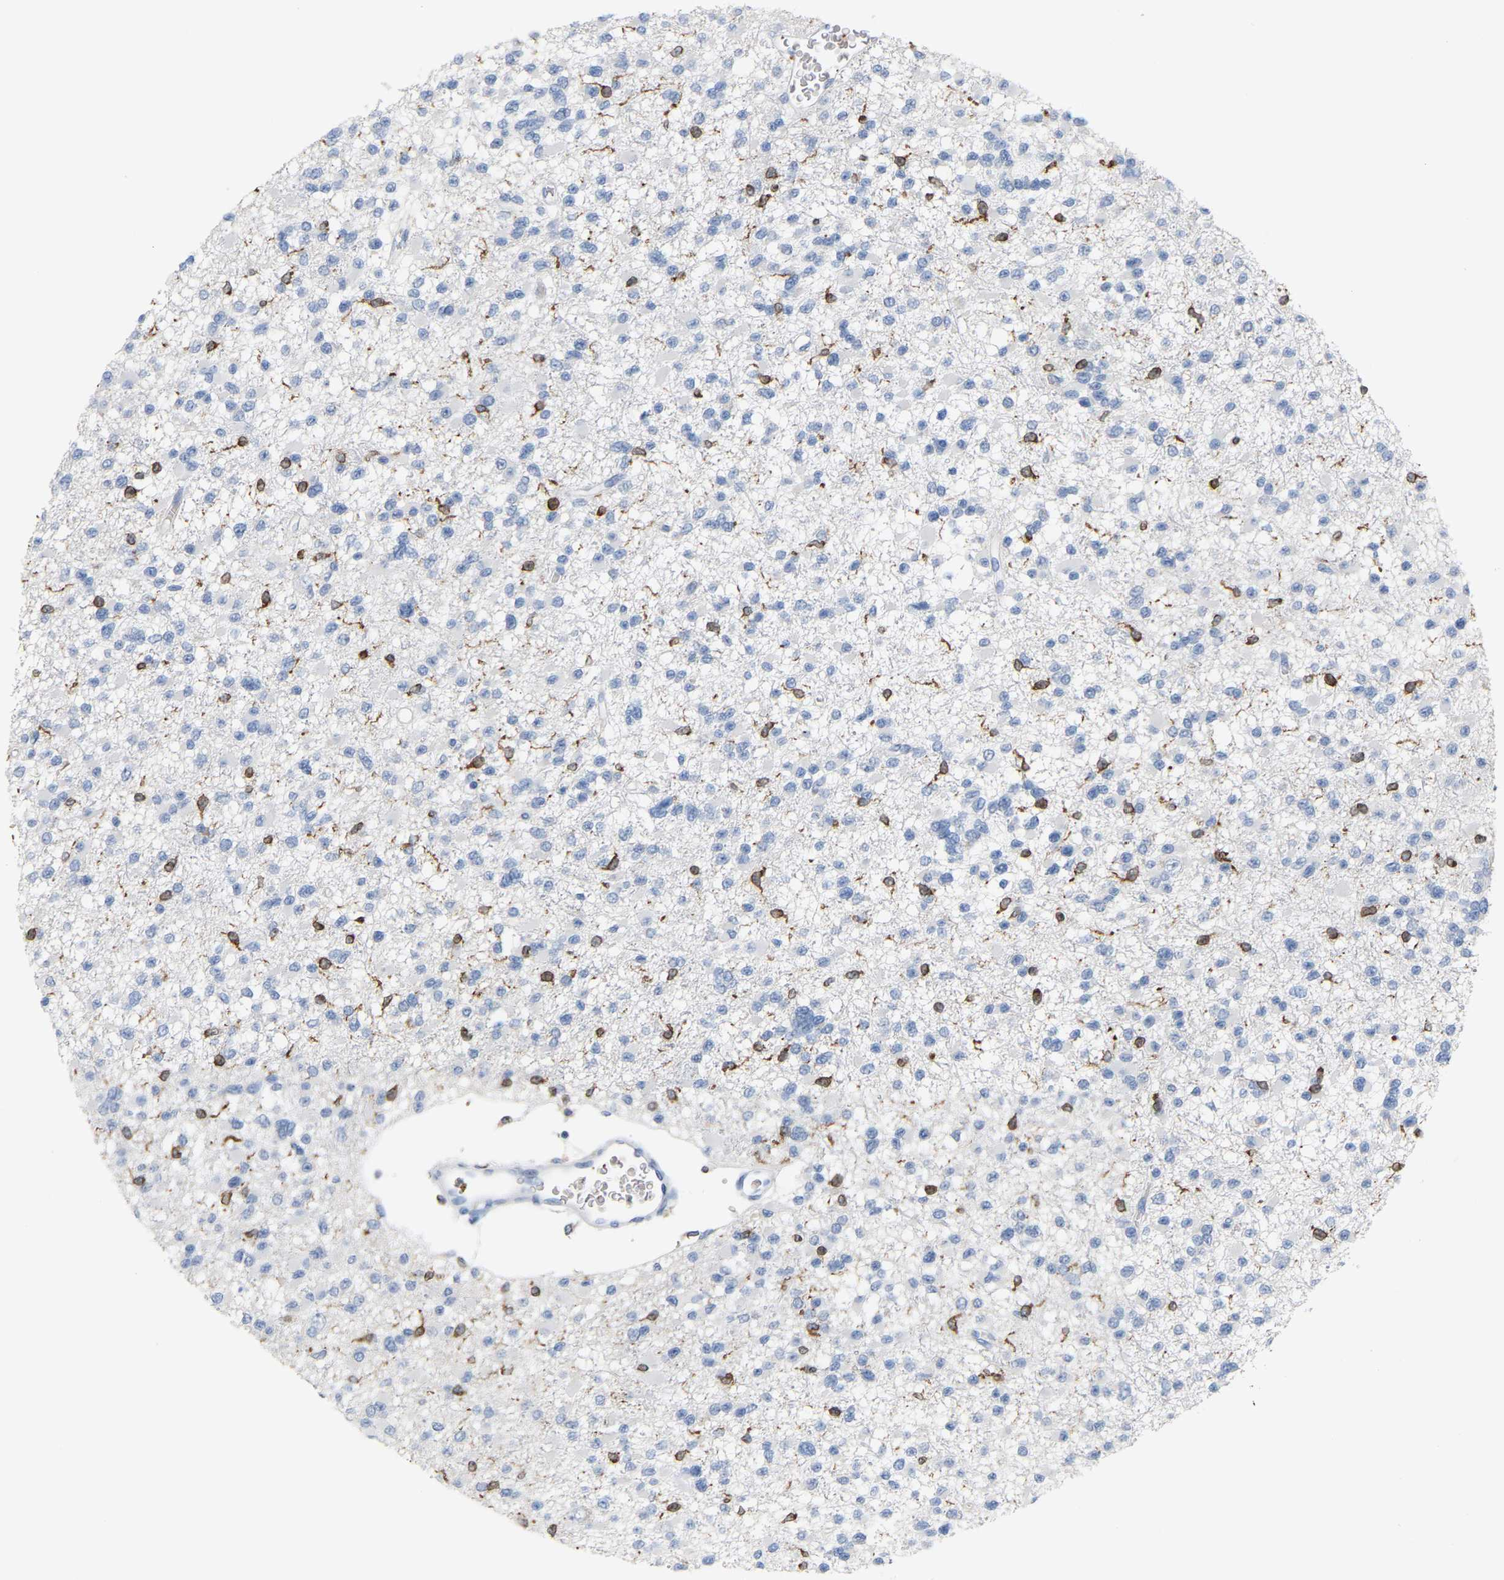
{"staining": {"intensity": "negative", "quantity": "none", "location": "none"}, "tissue": "glioma", "cell_type": "Tumor cells", "image_type": "cancer", "snomed": [{"axis": "morphology", "description": "Glioma, malignant, Low grade"}, {"axis": "topography", "description": "Brain"}], "caption": "This is an immunohistochemistry (IHC) image of glioma. There is no expression in tumor cells.", "gene": "PTGS1", "patient": {"sex": "female", "age": 22}}